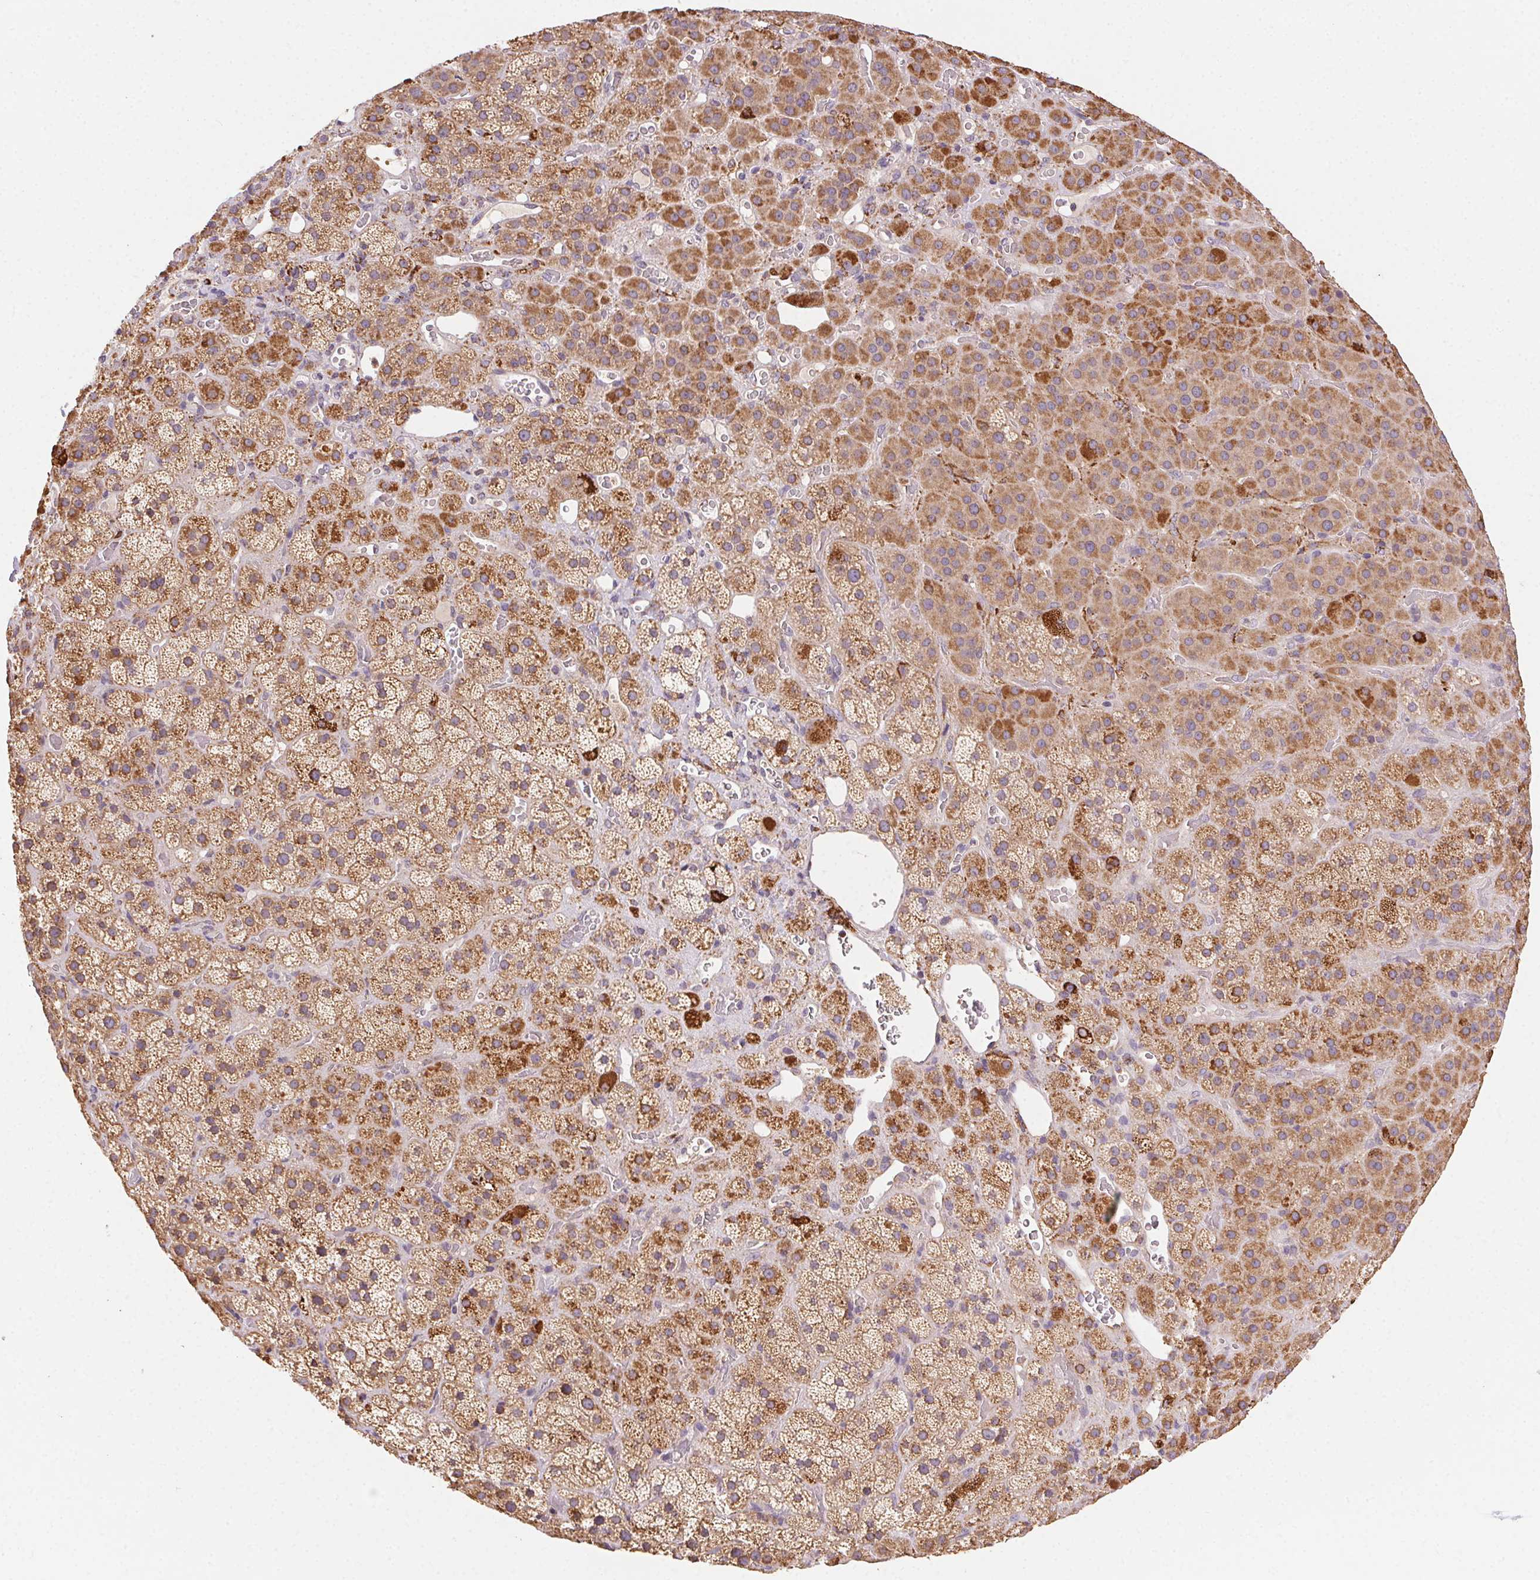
{"staining": {"intensity": "moderate", "quantity": ">75%", "location": "cytoplasmic/membranous"}, "tissue": "adrenal gland", "cell_type": "Glandular cells", "image_type": "normal", "snomed": [{"axis": "morphology", "description": "Normal tissue, NOS"}, {"axis": "topography", "description": "Adrenal gland"}], "caption": "Moderate cytoplasmic/membranous positivity for a protein is present in approximately >75% of glandular cells of normal adrenal gland using immunohistochemistry (IHC).", "gene": "FNBP1L", "patient": {"sex": "male", "age": 57}}